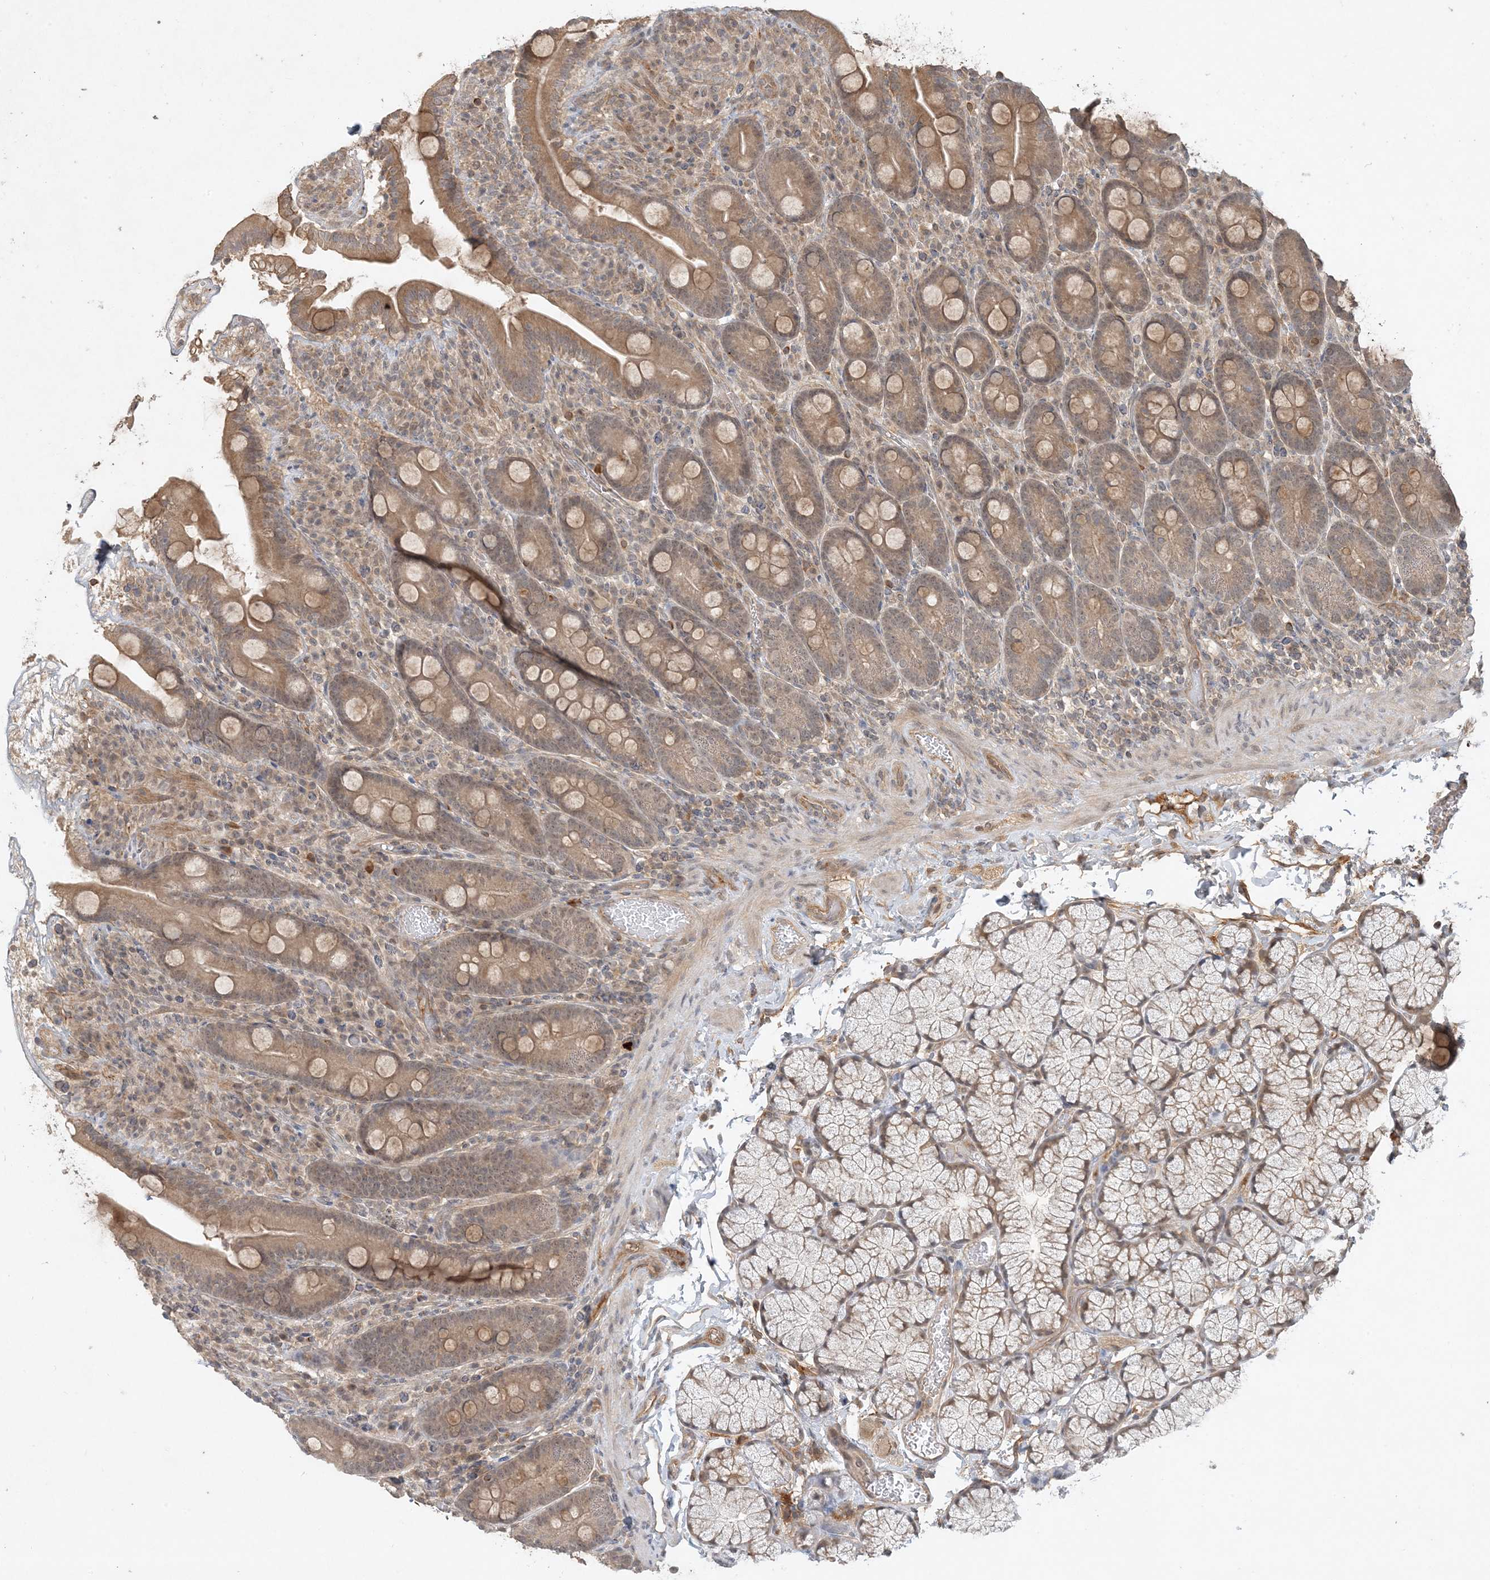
{"staining": {"intensity": "moderate", "quantity": ">75%", "location": "cytoplasmic/membranous"}, "tissue": "duodenum", "cell_type": "Glandular cells", "image_type": "normal", "snomed": [{"axis": "morphology", "description": "Normal tissue, NOS"}, {"axis": "topography", "description": "Duodenum"}], "caption": "The image displays immunohistochemical staining of benign duodenum. There is moderate cytoplasmic/membranous expression is present in about >75% of glandular cells. Nuclei are stained in blue.", "gene": "ZCCHC4", "patient": {"sex": "male", "age": 35}}